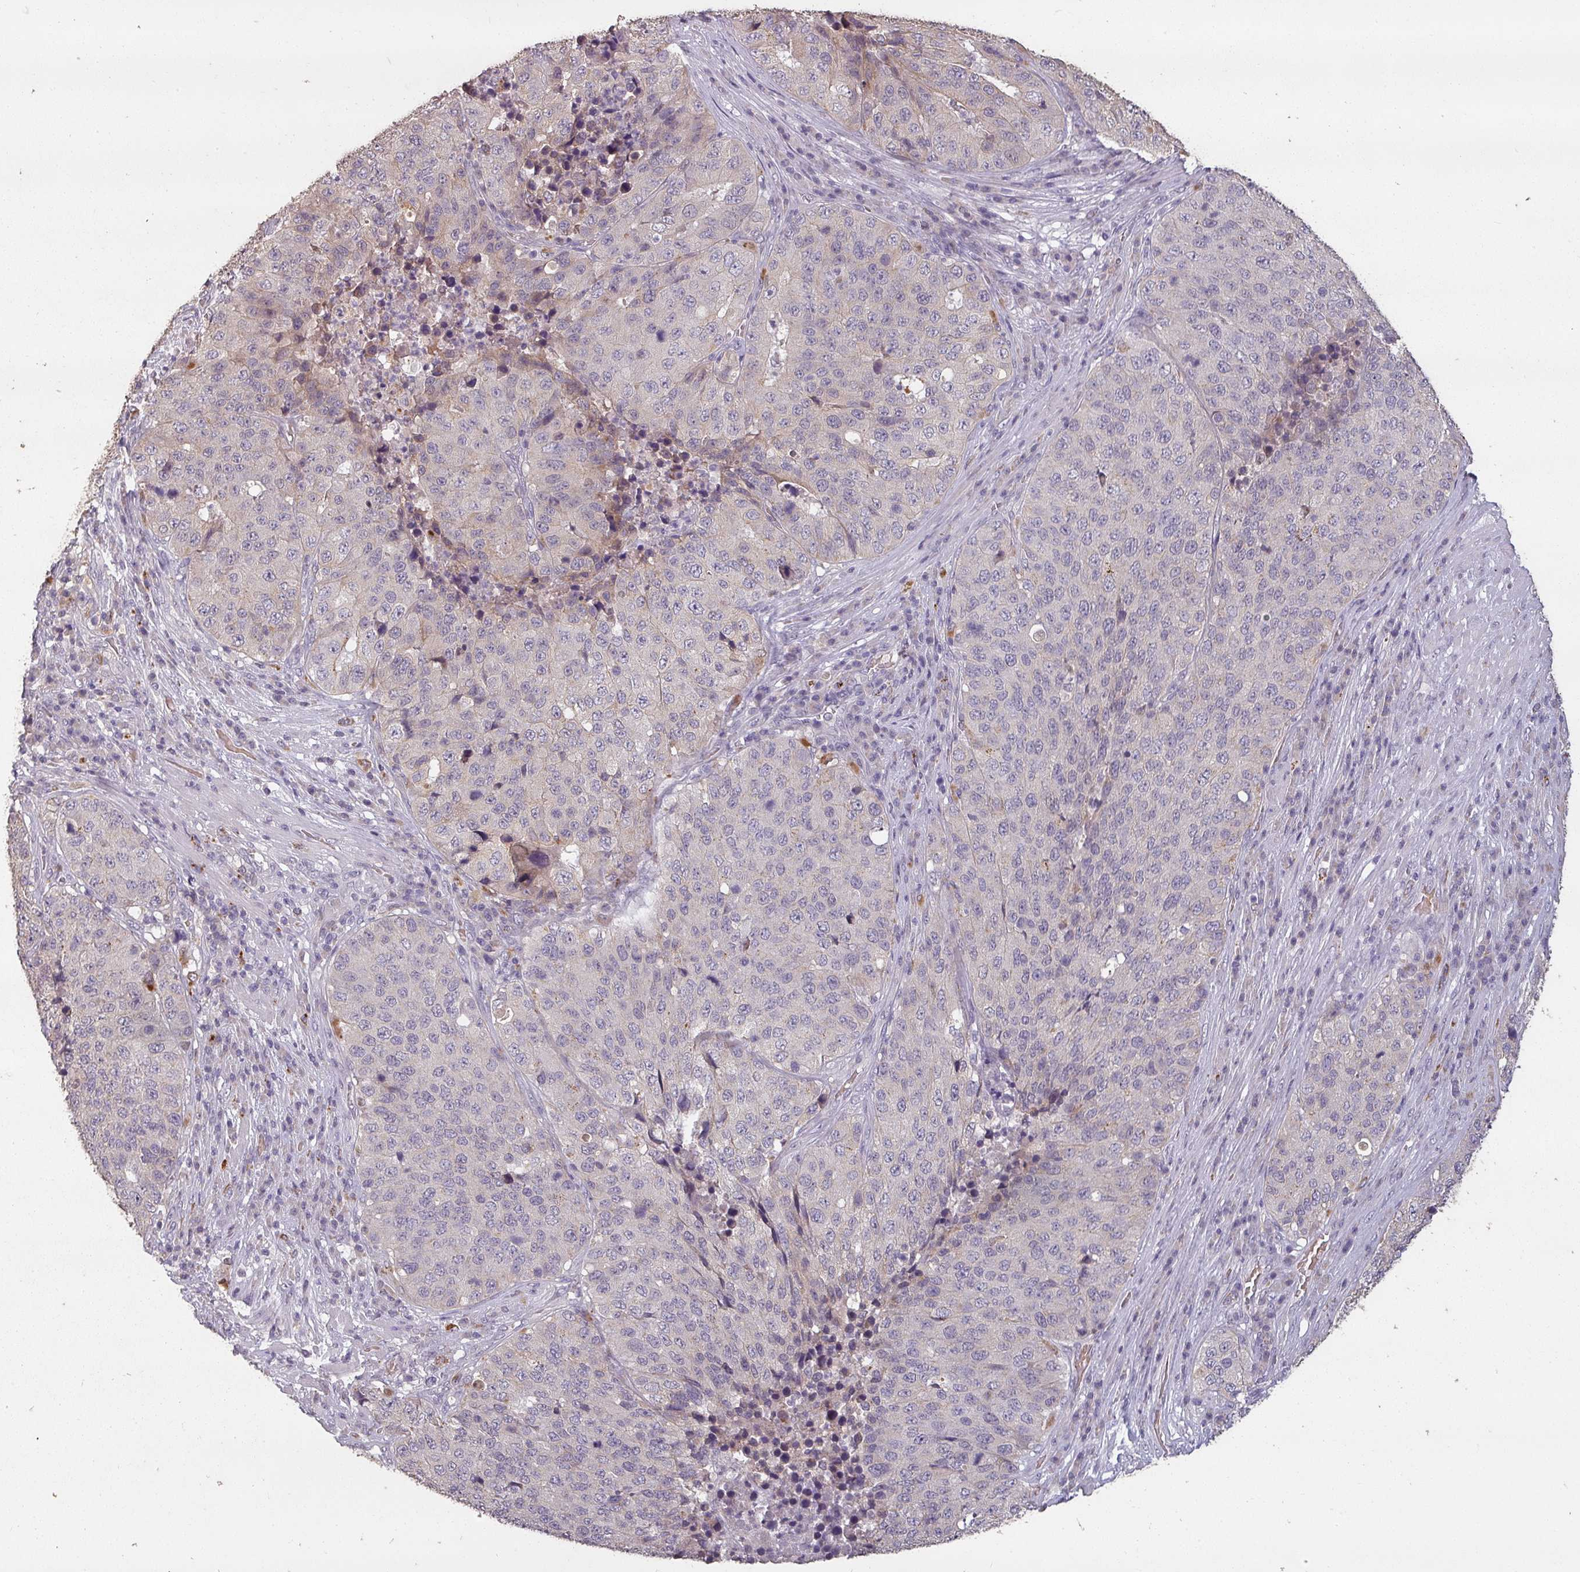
{"staining": {"intensity": "weak", "quantity": "<25%", "location": "cytoplasmic/membranous"}, "tissue": "stomach cancer", "cell_type": "Tumor cells", "image_type": "cancer", "snomed": [{"axis": "morphology", "description": "Adenocarcinoma, NOS"}, {"axis": "topography", "description": "Stomach"}], "caption": "There is no significant positivity in tumor cells of adenocarcinoma (stomach).", "gene": "LYPLA1", "patient": {"sex": "male", "age": 71}}